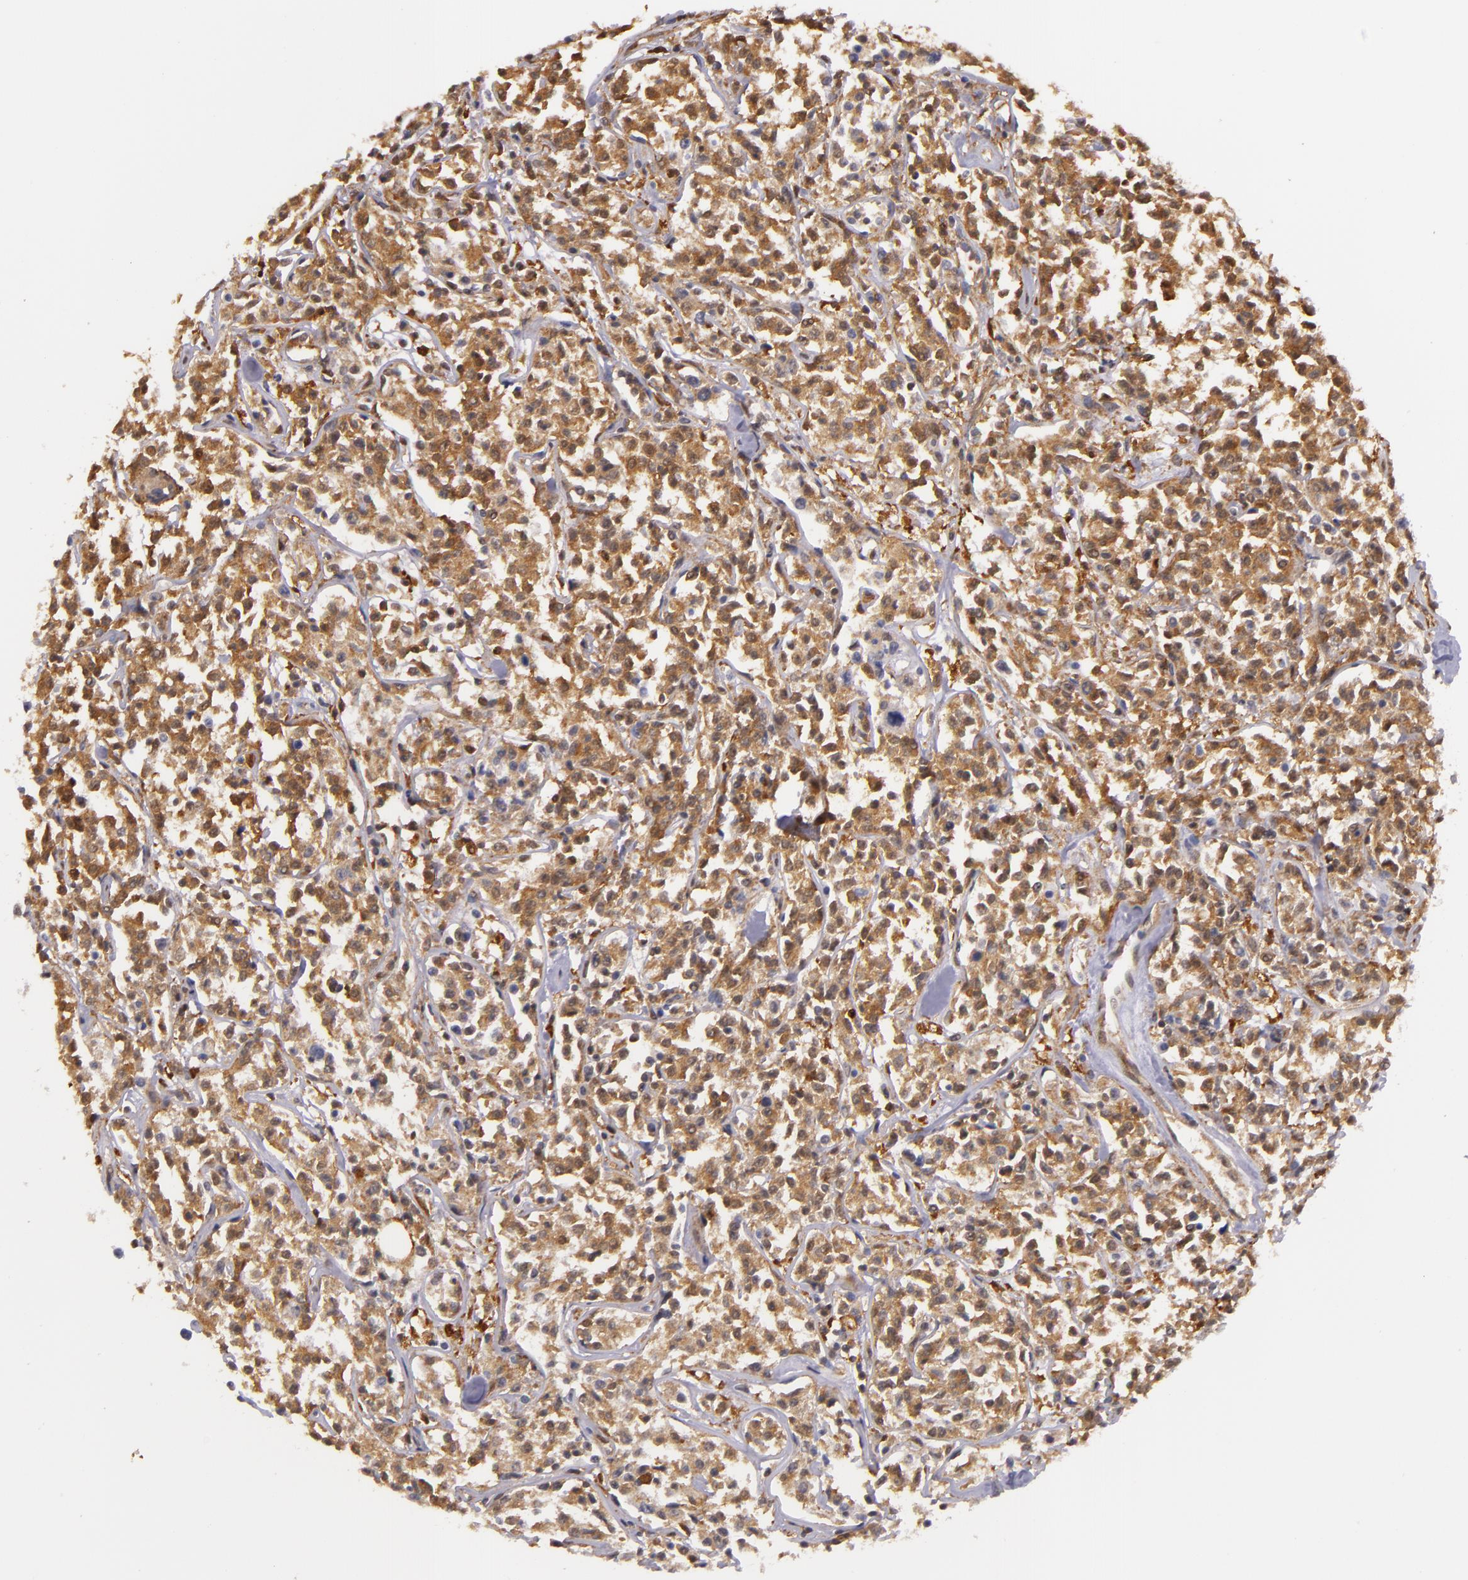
{"staining": {"intensity": "moderate", "quantity": ">75%", "location": "cytoplasmic/membranous"}, "tissue": "lymphoma", "cell_type": "Tumor cells", "image_type": "cancer", "snomed": [{"axis": "morphology", "description": "Malignant lymphoma, non-Hodgkin's type, Low grade"}, {"axis": "topography", "description": "Small intestine"}], "caption": "An immunohistochemistry (IHC) photomicrograph of tumor tissue is shown. Protein staining in brown labels moderate cytoplasmic/membranous positivity in malignant lymphoma, non-Hodgkin's type (low-grade) within tumor cells.", "gene": "TOM1", "patient": {"sex": "female", "age": 59}}